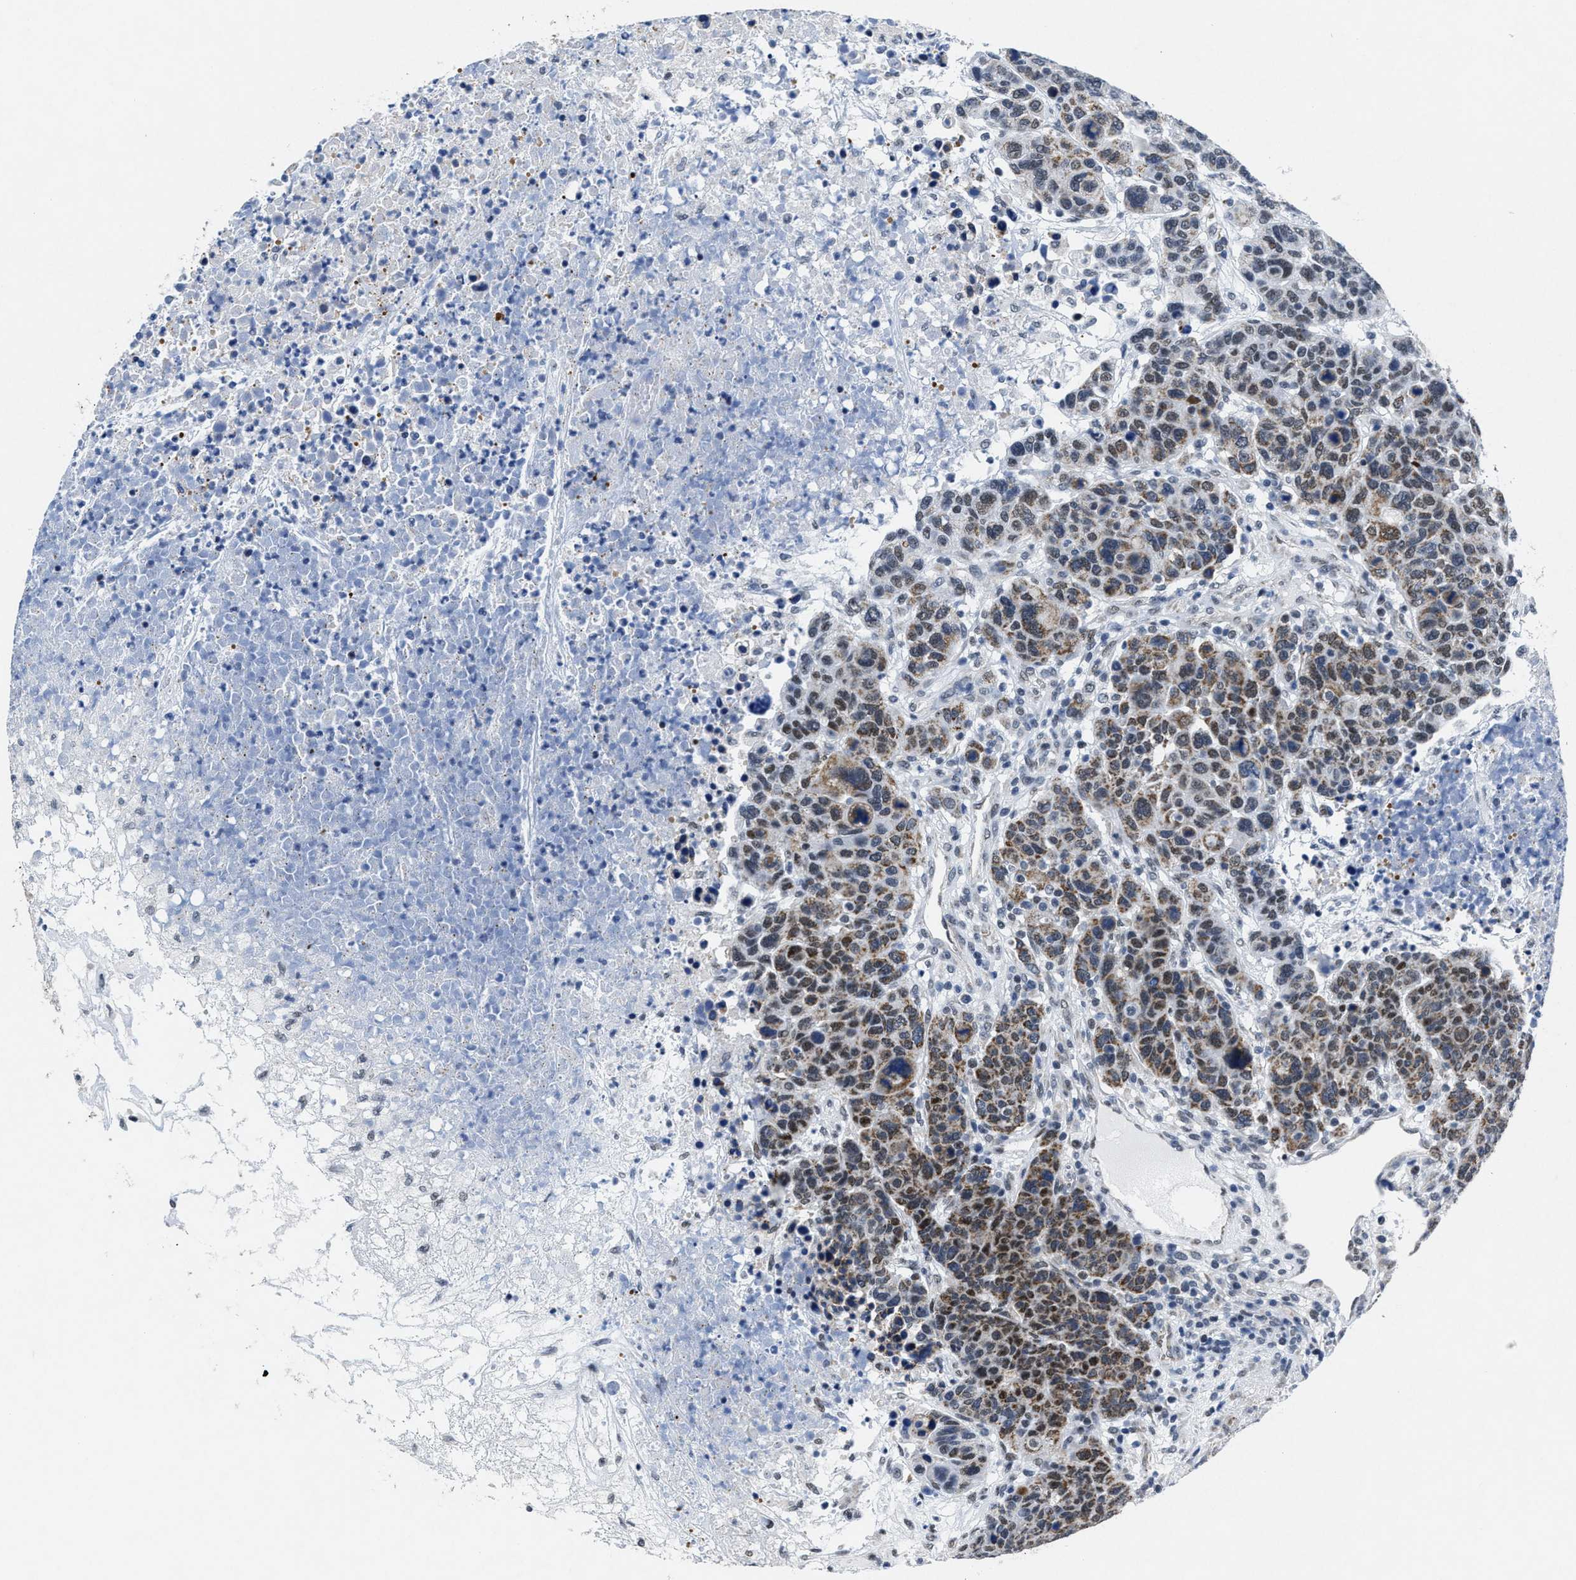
{"staining": {"intensity": "moderate", "quantity": ">75%", "location": "cytoplasmic/membranous"}, "tissue": "breast cancer", "cell_type": "Tumor cells", "image_type": "cancer", "snomed": [{"axis": "morphology", "description": "Duct carcinoma"}, {"axis": "topography", "description": "Breast"}], "caption": "High-power microscopy captured an immunohistochemistry (IHC) histopathology image of intraductal carcinoma (breast), revealing moderate cytoplasmic/membranous staining in approximately >75% of tumor cells.", "gene": "ID3", "patient": {"sex": "female", "age": 37}}